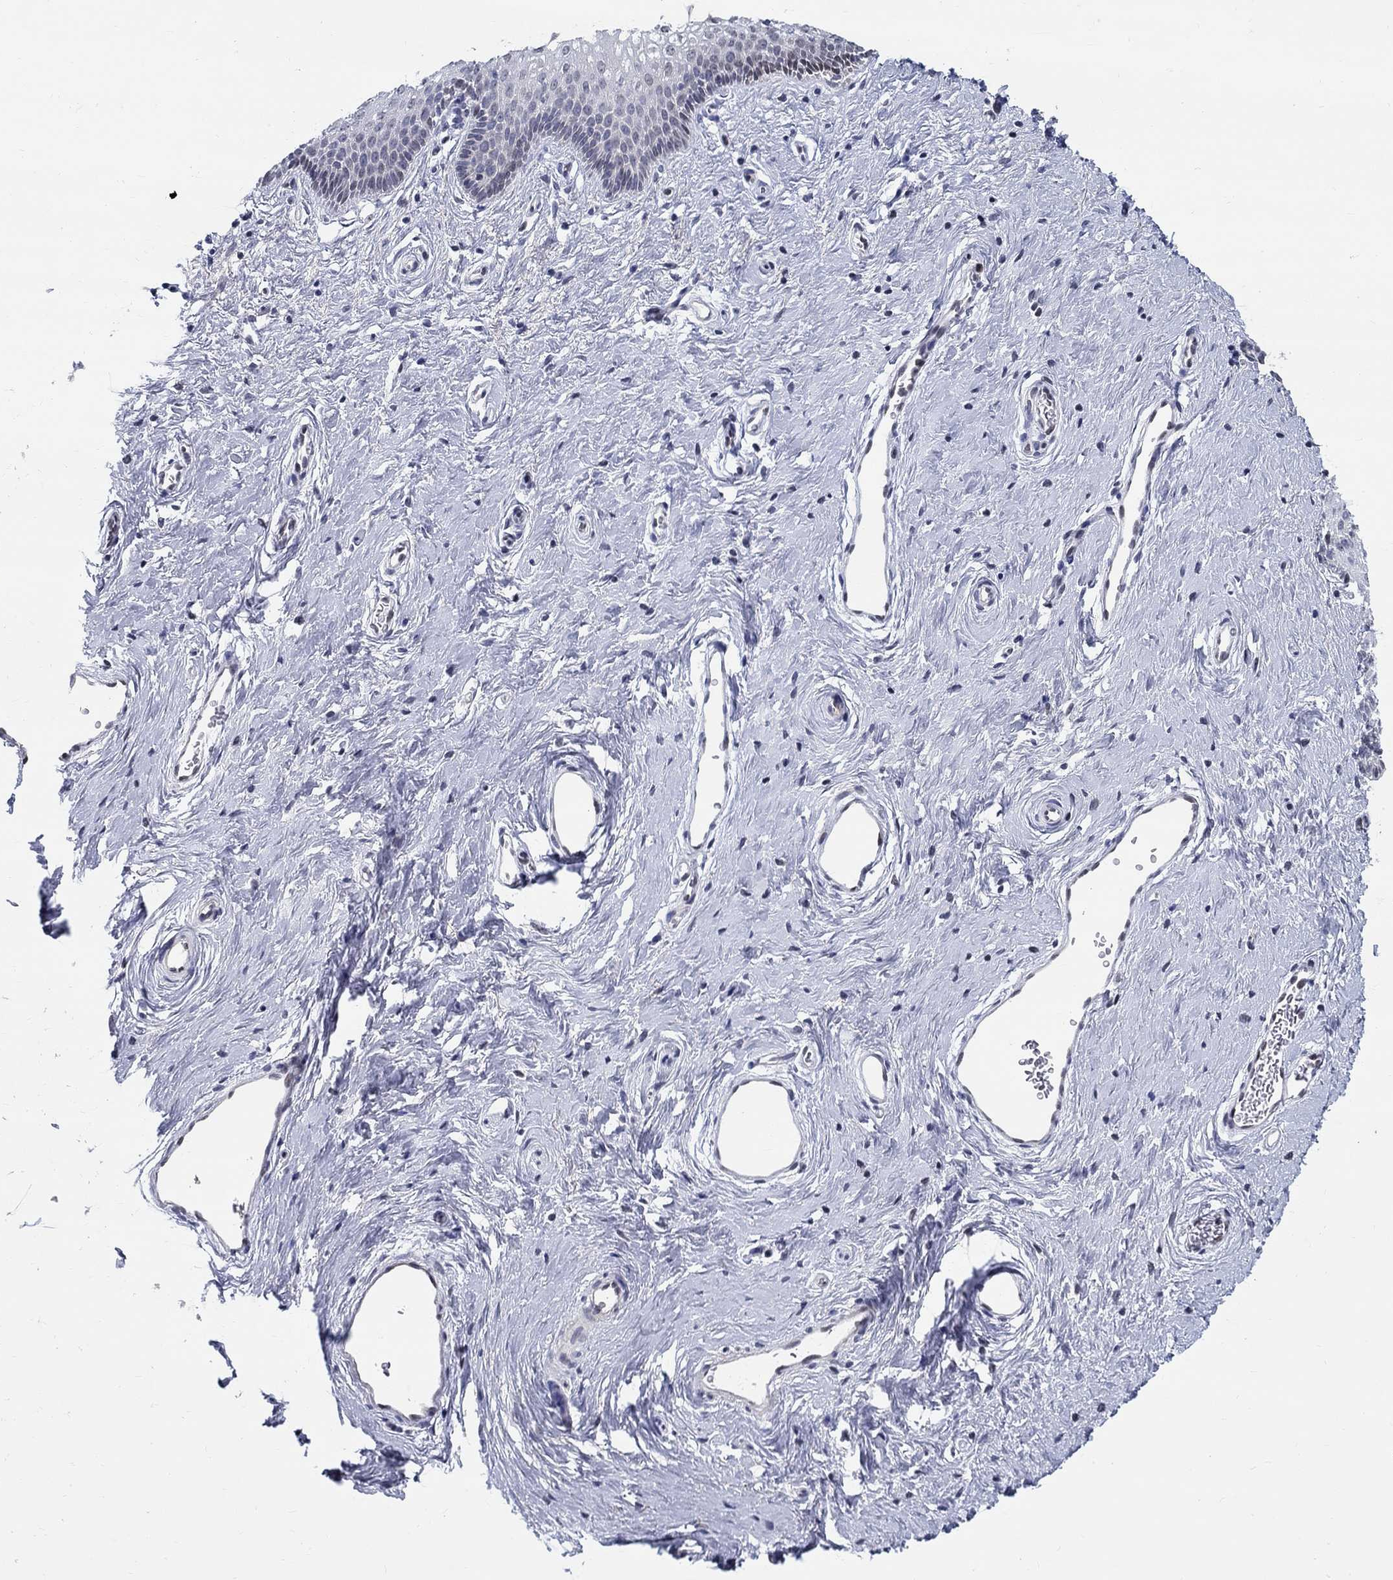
{"staining": {"intensity": "negative", "quantity": "none", "location": "none"}, "tissue": "vagina", "cell_type": "Squamous epithelial cells", "image_type": "normal", "snomed": [{"axis": "morphology", "description": "Normal tissue, NOS"}, {"axis": "topography", "description": "Vagina"}], "caption": "IHC of unremarkable human vagina exhibits no staining in squamous epithelial cells.", "gene": "C16orf46", "patient": {"sex": "female", "age": 36}}